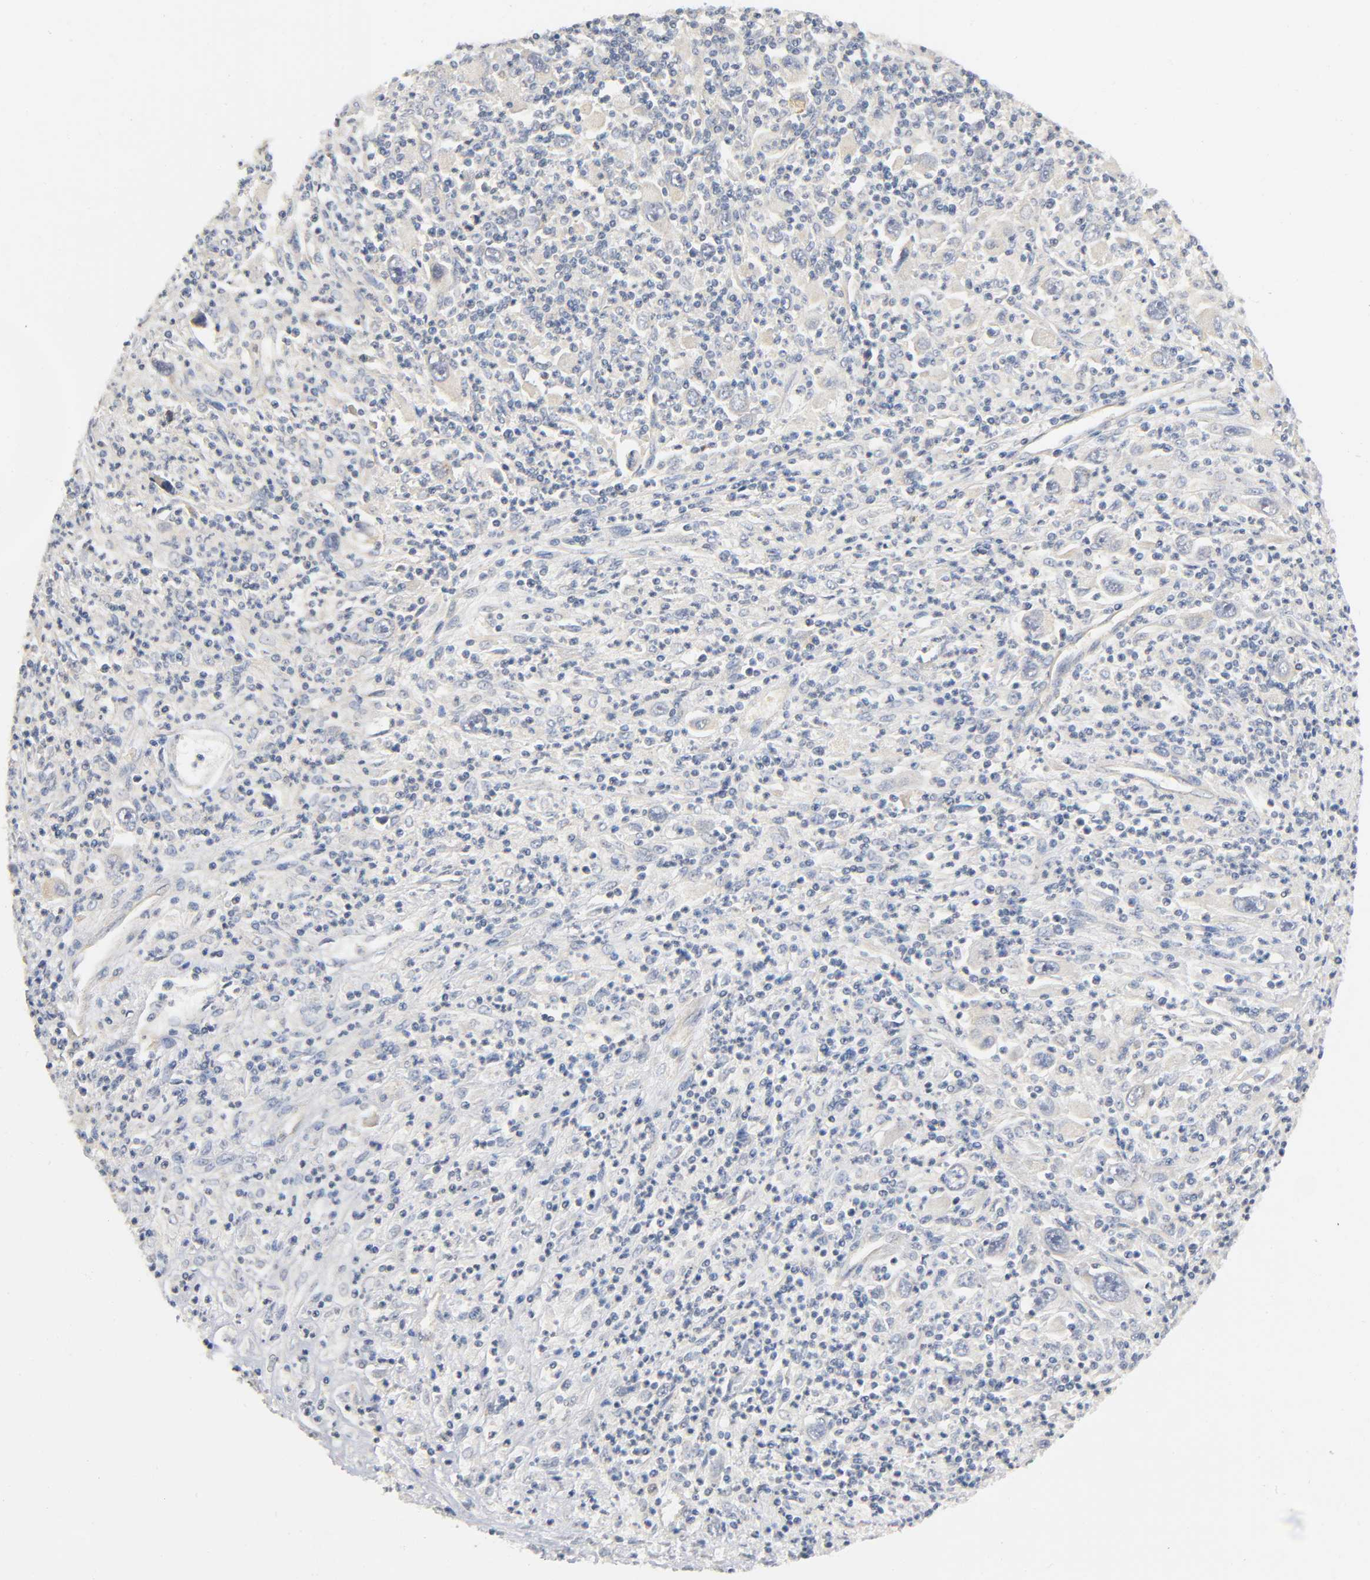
{"staining": {"intensity": "weak", "quantity": ">75%", "location": "cytoplasmic/membranous"}, "tissue": "melanoma", "cell_type": "Tumor cells", "image_type": "cancer", "snomed": [{"axis": "morphology", "description": "Malignant melanoma, Metastatic site"}, {"axis": "topography", "description": "Skin"}], "caption": "This histopathology image displays immunohistochemistry (IHC) staining of human melanoma, with low weak cytoplasmic/membranous expression in approximately >75% of tumor cells.", "gene": "NRP1", "patient": {"sex": "female", "age": 56}}